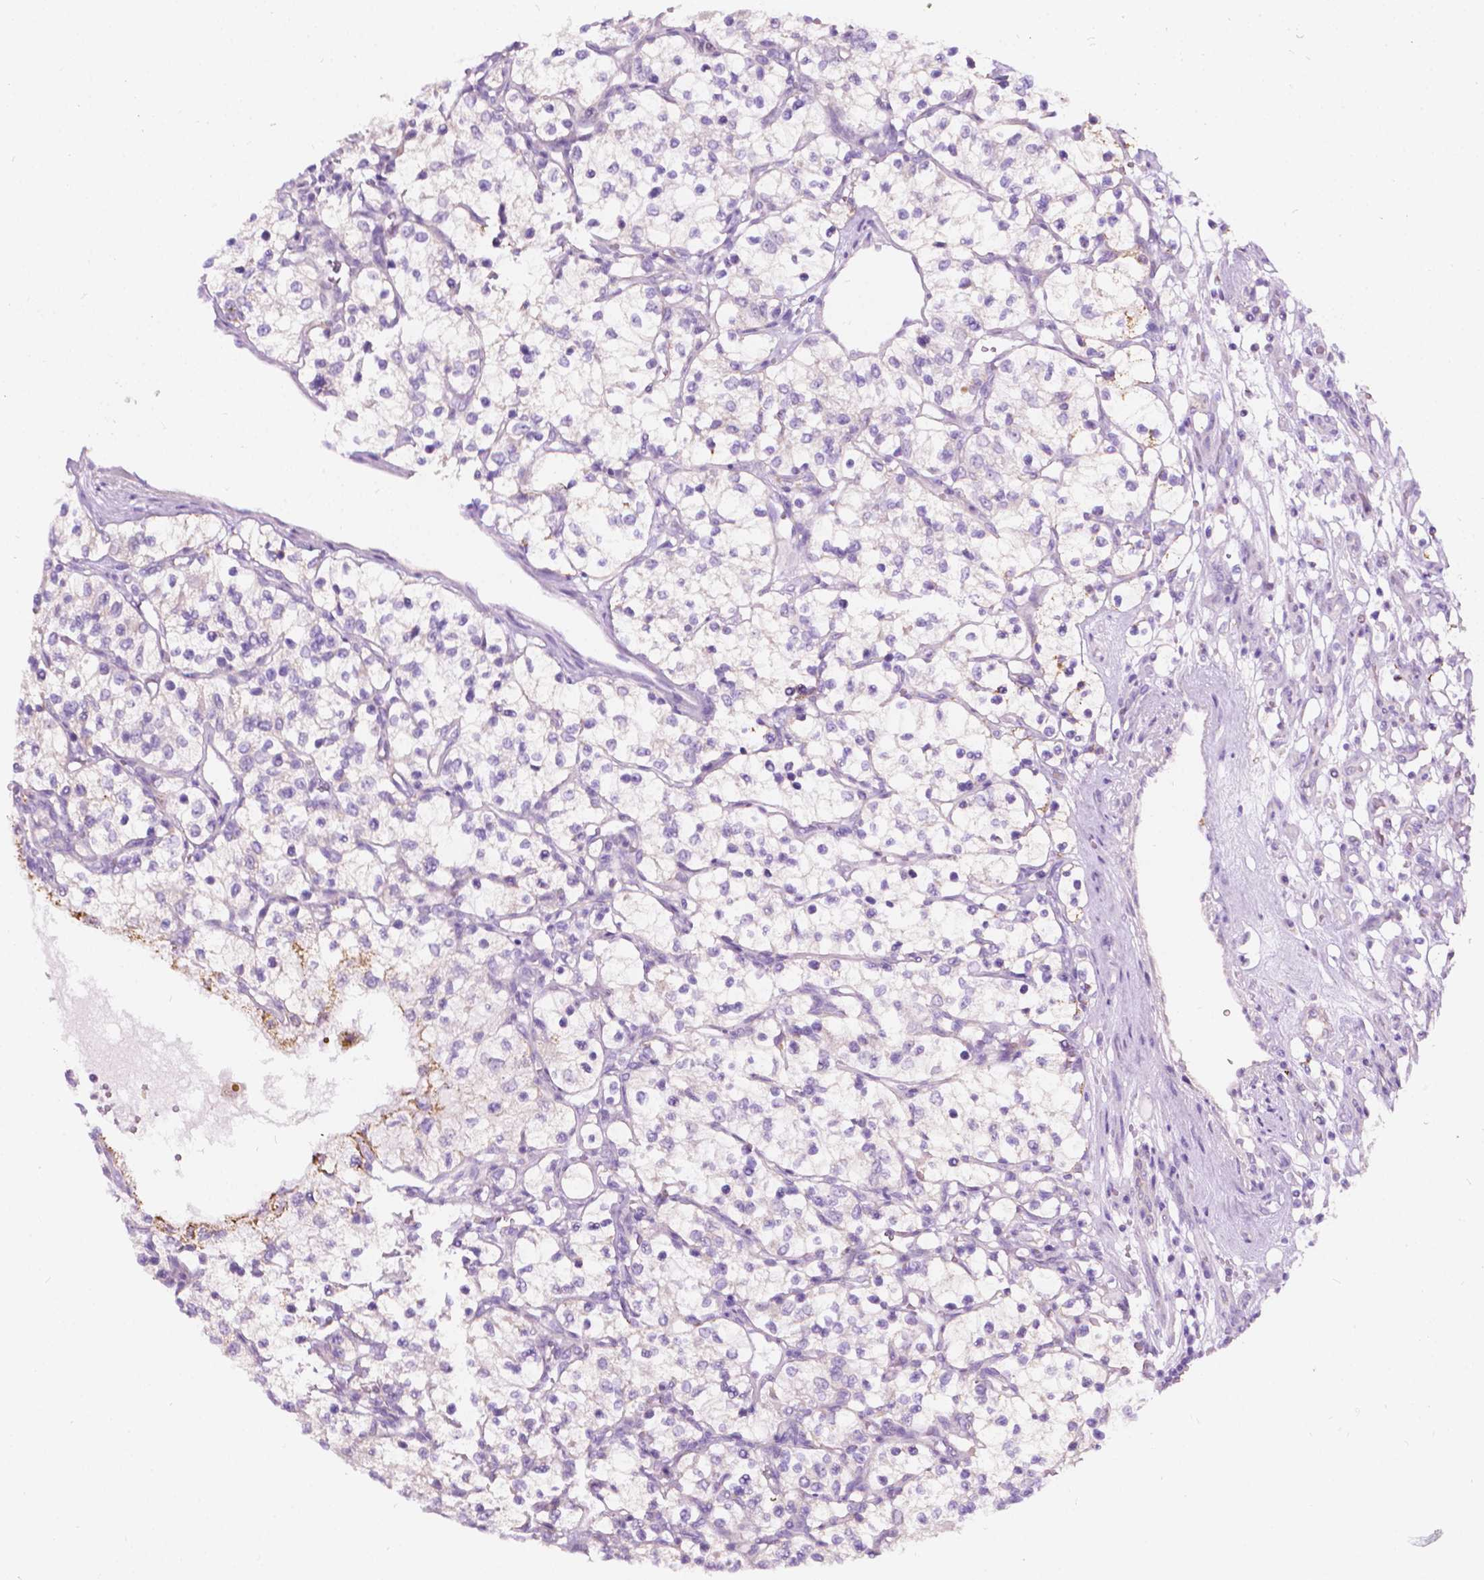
{"staining": {"intensity": "negative", "quantity": "none", "location": "none"}, "tissue": "renal cancer", "cell_type": "Tumor cells", "image_type": "cancer", "snomed": [{"axis": "morphology", "description": "Adenocarcinoma, NOS"}, {"axis": "topography", "description": "Kidney"}], "caption": "Renal adenocarcinoma stained for a protein using immunohistochemistry (IHC) shows no staining tumor cells.", "gene": "NOS1AP", "patient": {"sex": "female", "age": 69}}